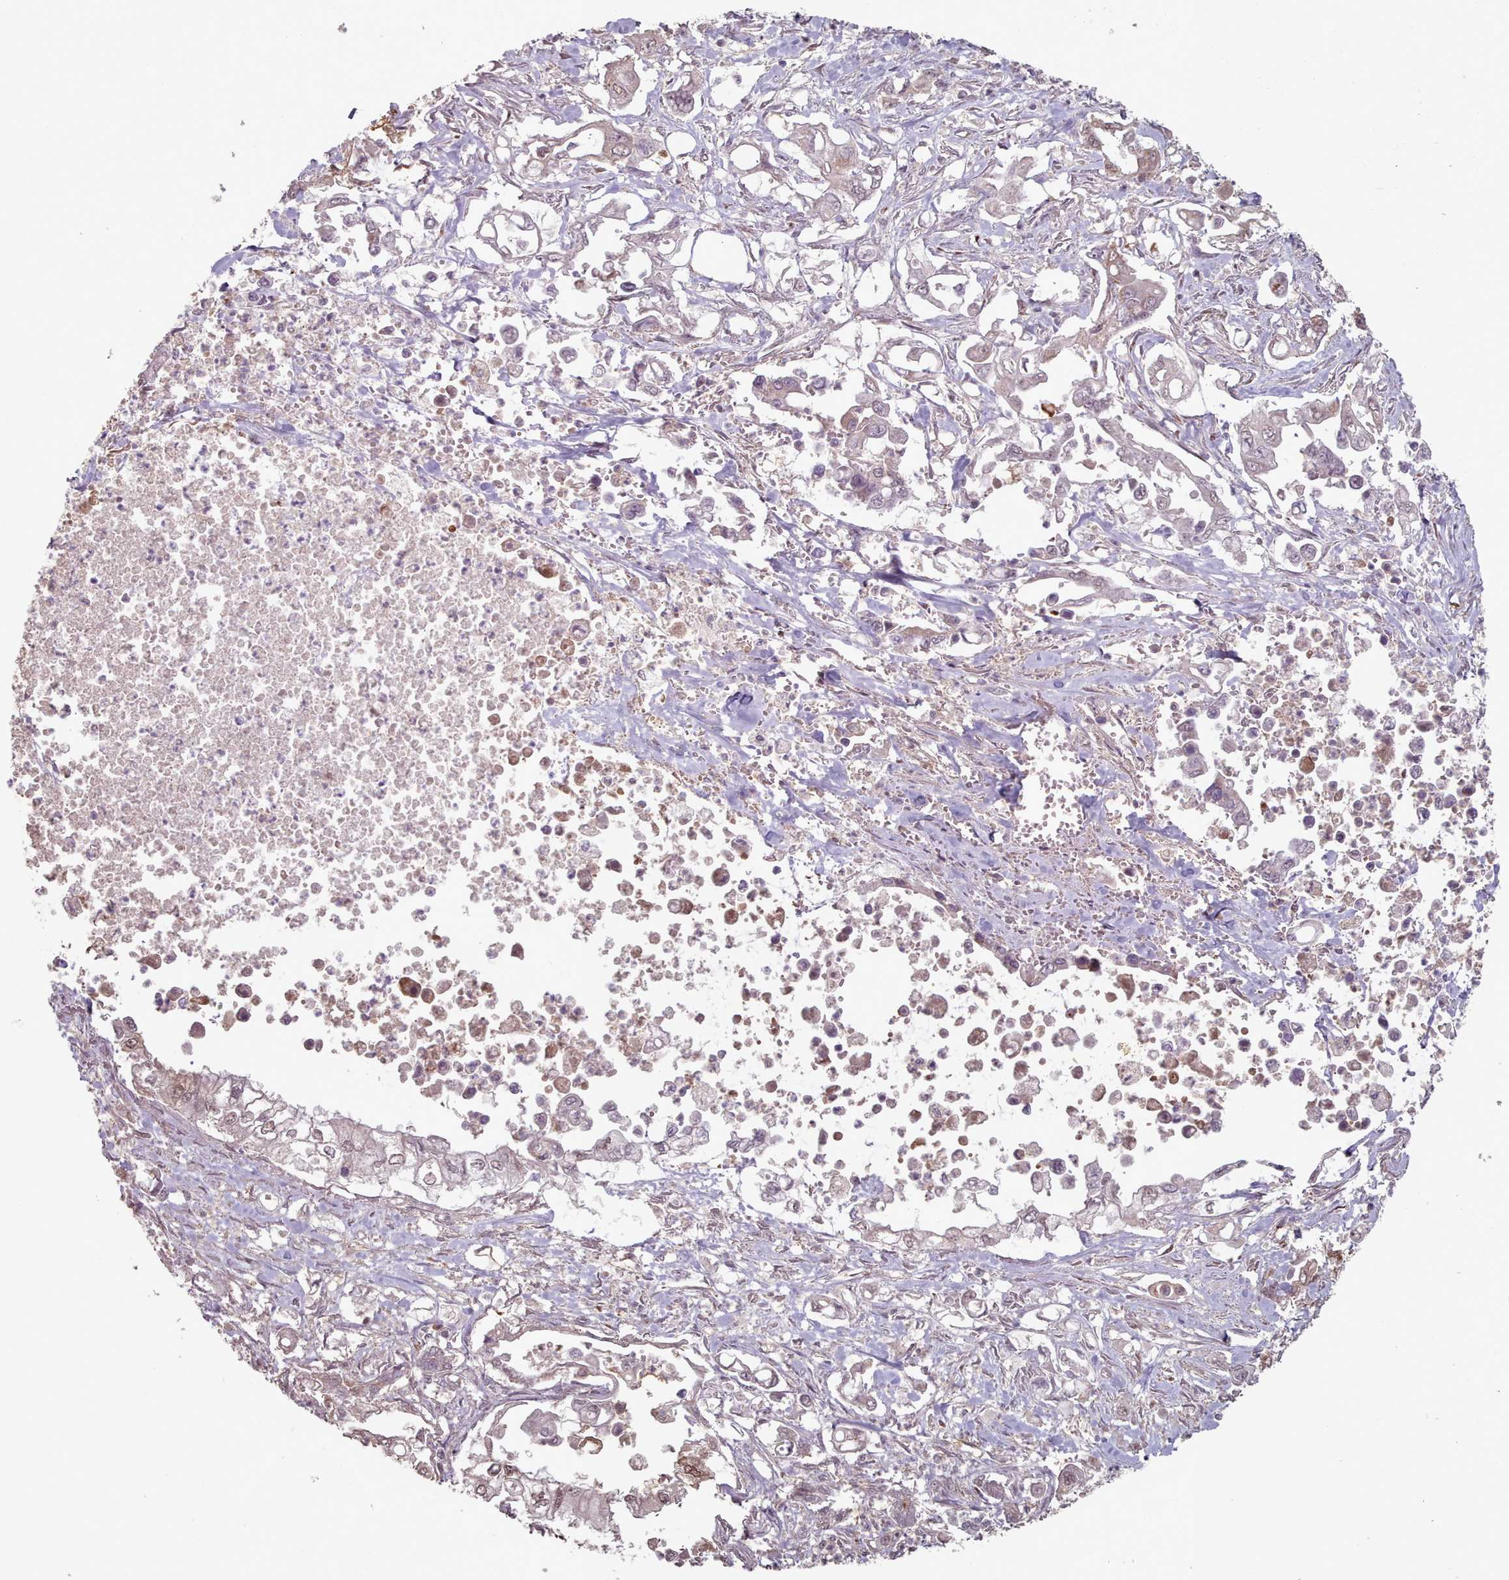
{"staining": {"intensity": "weak", "quantity": "25%-75%", "location": "cytoplasmic/membranous,nuclear"}, "tissue": "pancreatic cancer", "cell_type": "Tumor cells", "image_type": "cancer", "snomed": [{"axis": "morphology", "description": "Adenocarcinoma, NOS"}, {"axis": "topography", "description": "Pancreas"}], "caption": "An IHC micrograph of neoplastic tissue is shown. Protein staining in brown highlights weak cytoplasmic/membranous and nuclear positivity in pancreatic adenocarcinoma within tumor cells.", "gene": "ERCC6L", "patient": {"sex": "male", "age": 61}}